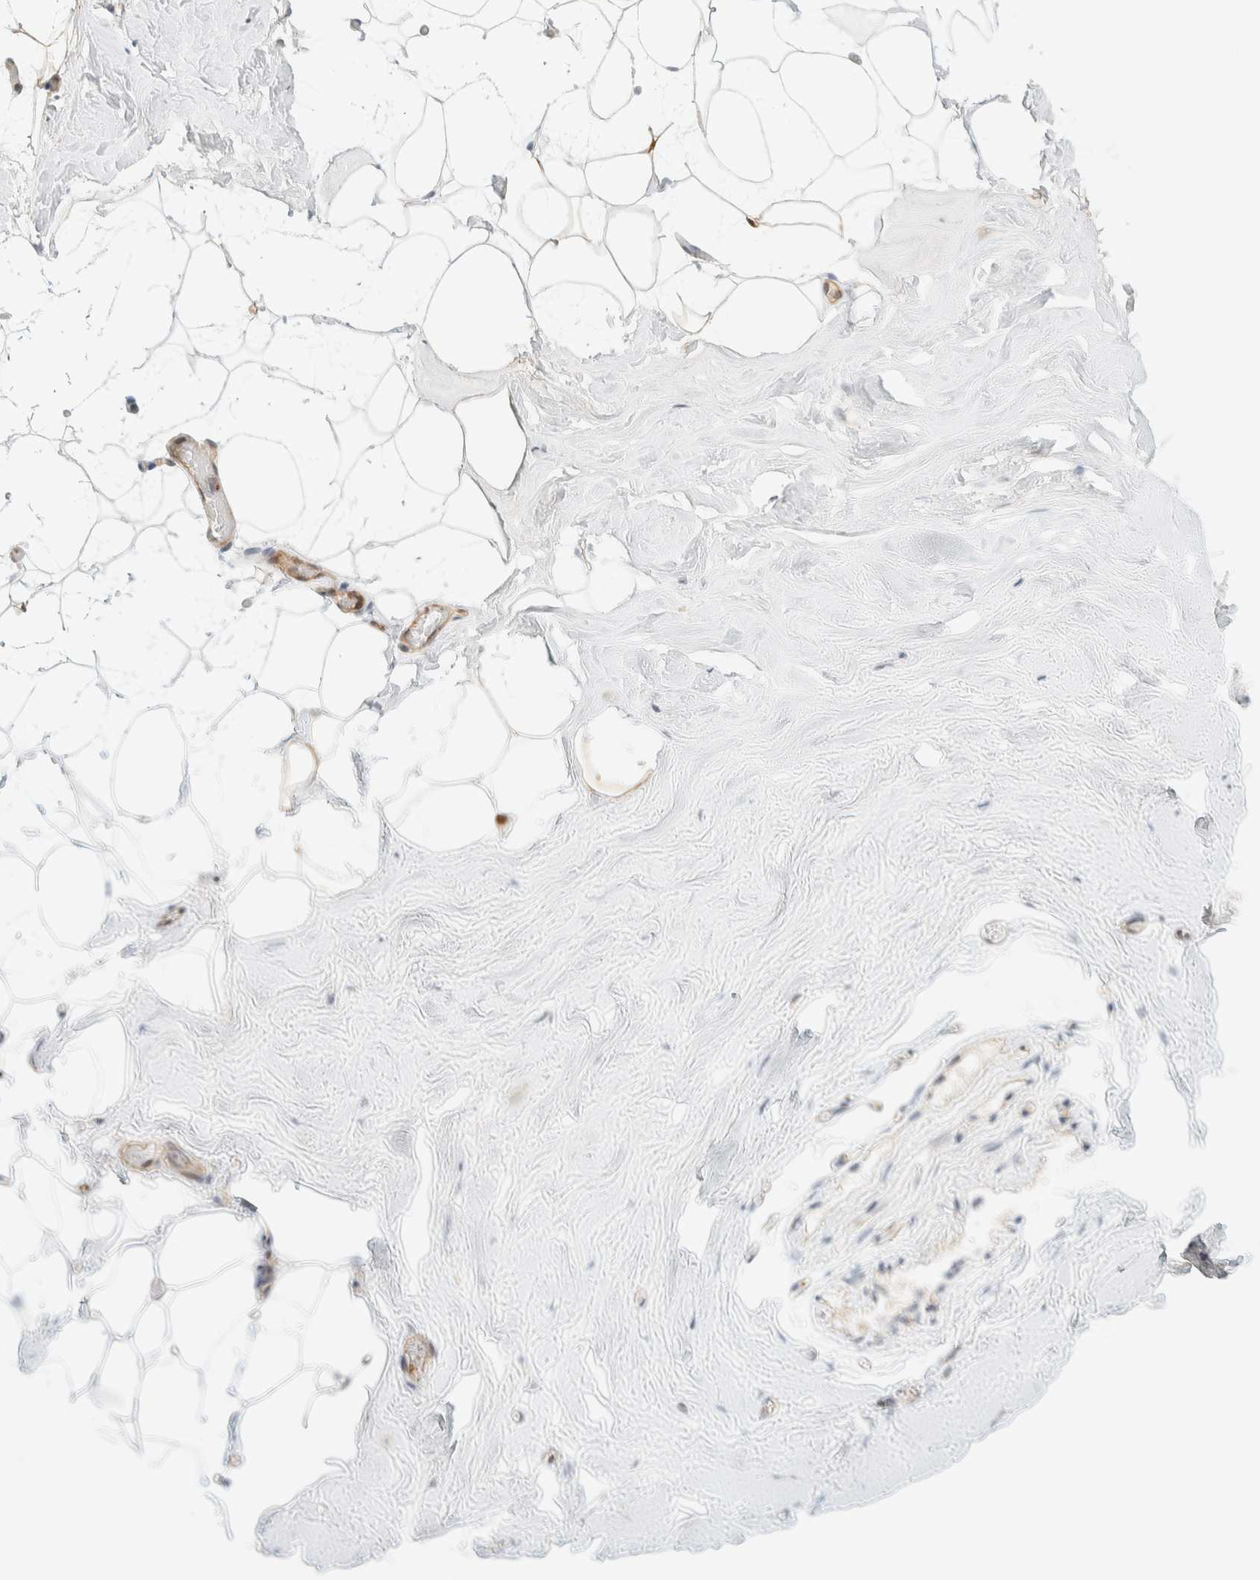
{"staining": {"intensity": "weak", "quantity": ">75%", "location": "cytoplasmic/membranous"}, "tissue": "adipose tissue", "cell_type": "Adipocytes", "image_type": "normal", "snomed": [{"axis": "morphology", "description": "Normal tissue, NOS"}, {"axis": "morphology", "description": "Fibrosis, NOS"}, {"axis": "topography", "description": "Breast"}, {"axis": "topography", "description": "Adipose tissue"}], "caption": "Adipose tissue stained for a protein exhibits weak cytoplasmic/membranous positivity in adipocytes. The staining is performed using DAB (3,3'-diaminobenzidine) brown chromogen to label protein expression. The nuclei are counter-stained blue using hematoxylin.", "gene": "PCYT2", "patient": {"sex": "female", "age": 39}}